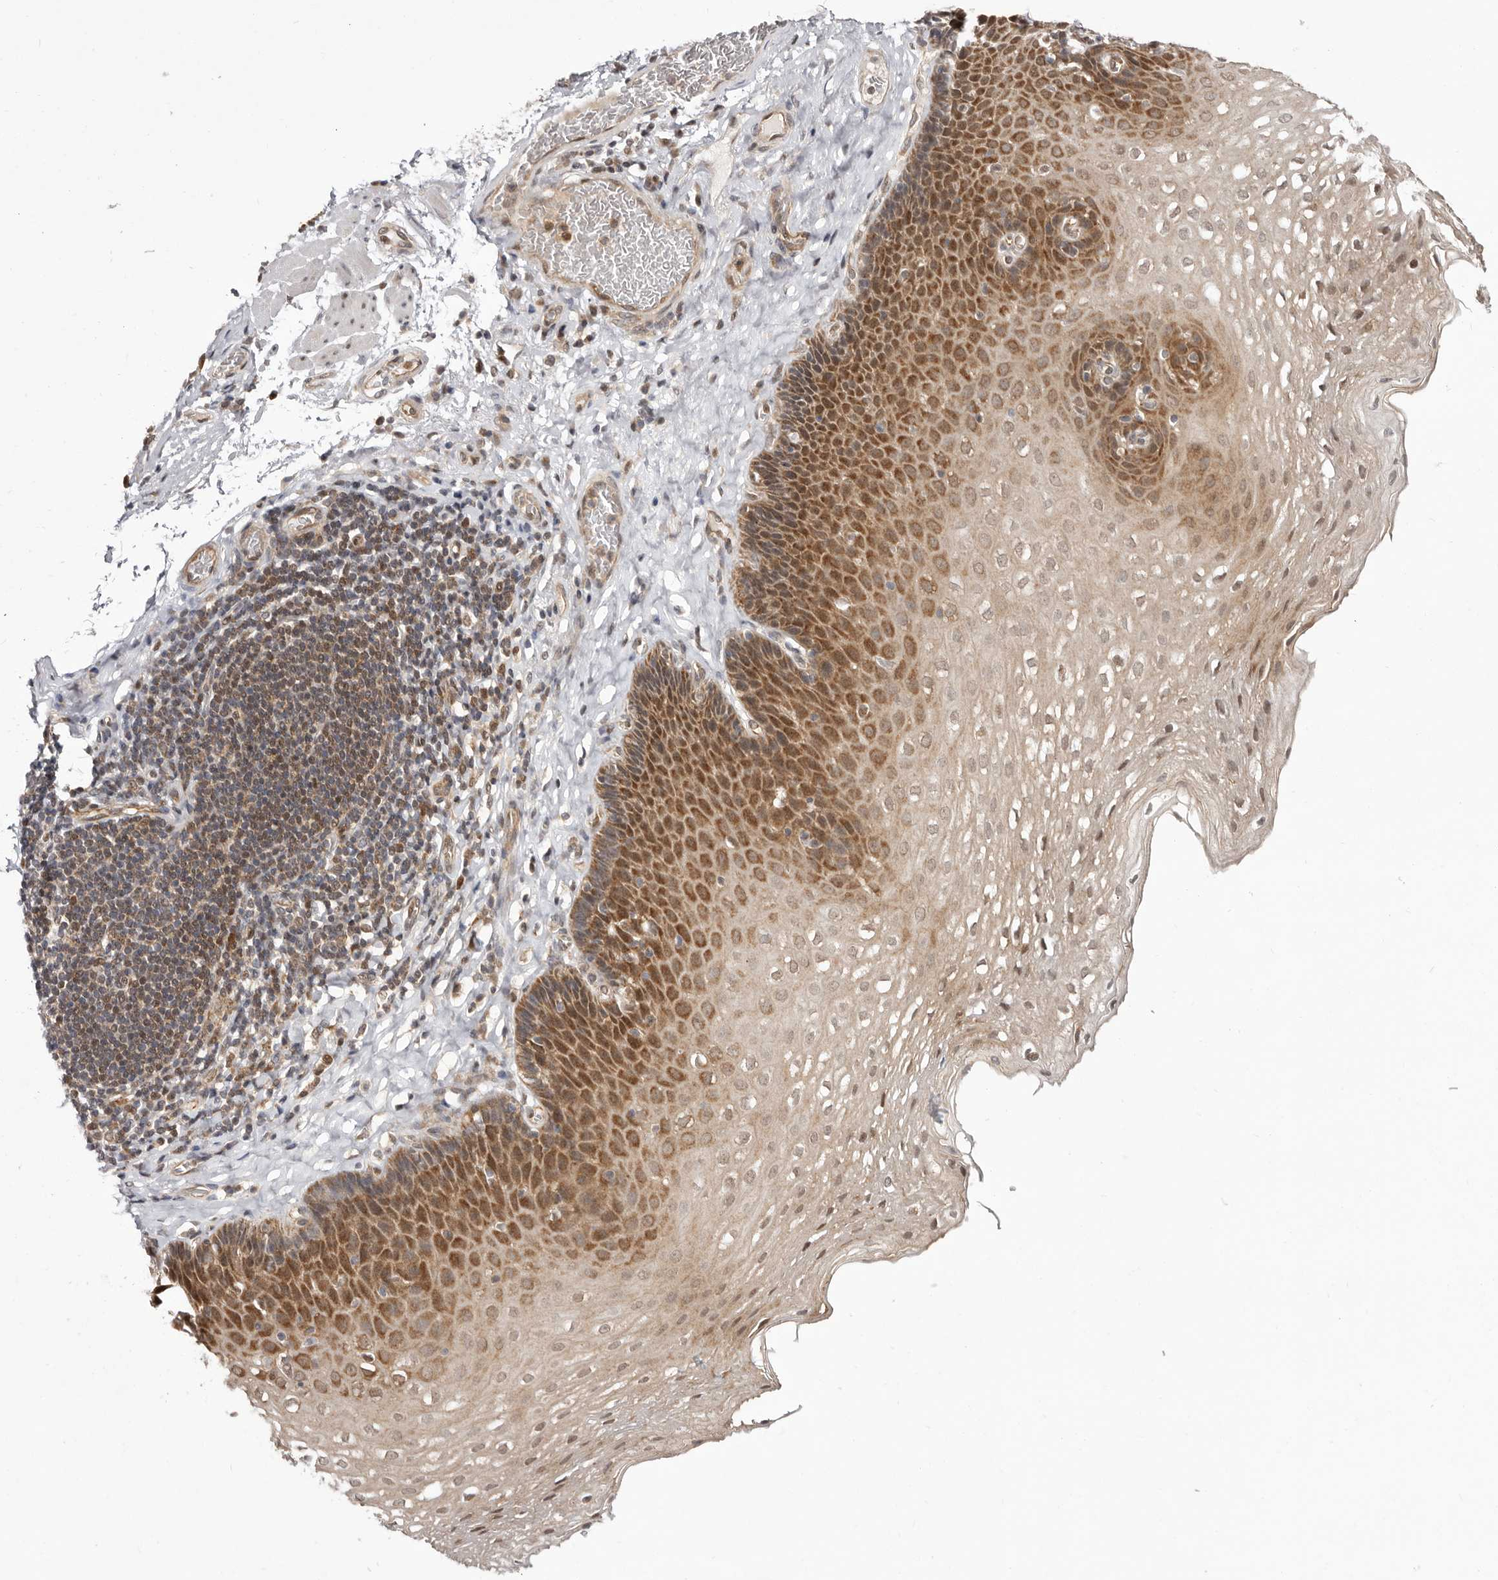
{"staining": {"intensity": "moderate", "quantity": ">75%", "location": "cytoplasmic/membranous,nuclear"}, "tissue": "esophagus", "cell_type": "Squamous epithelial cells", "image_type": "normal", "snomed": [{"axis": "morphology", "description": "Normal tissue, NOS"}, {"axis": "topography", "description": "Esophagus"}], "caption": "This histopathology image demonstrates IHC staining of benign esophagus, with medium moderate cytoplasmic/membranous,nuclear expression in approximately >75% of squamous epithelial cells.", "gene": "GLRX3", "patient": {"sex": "female", "age": 66}}